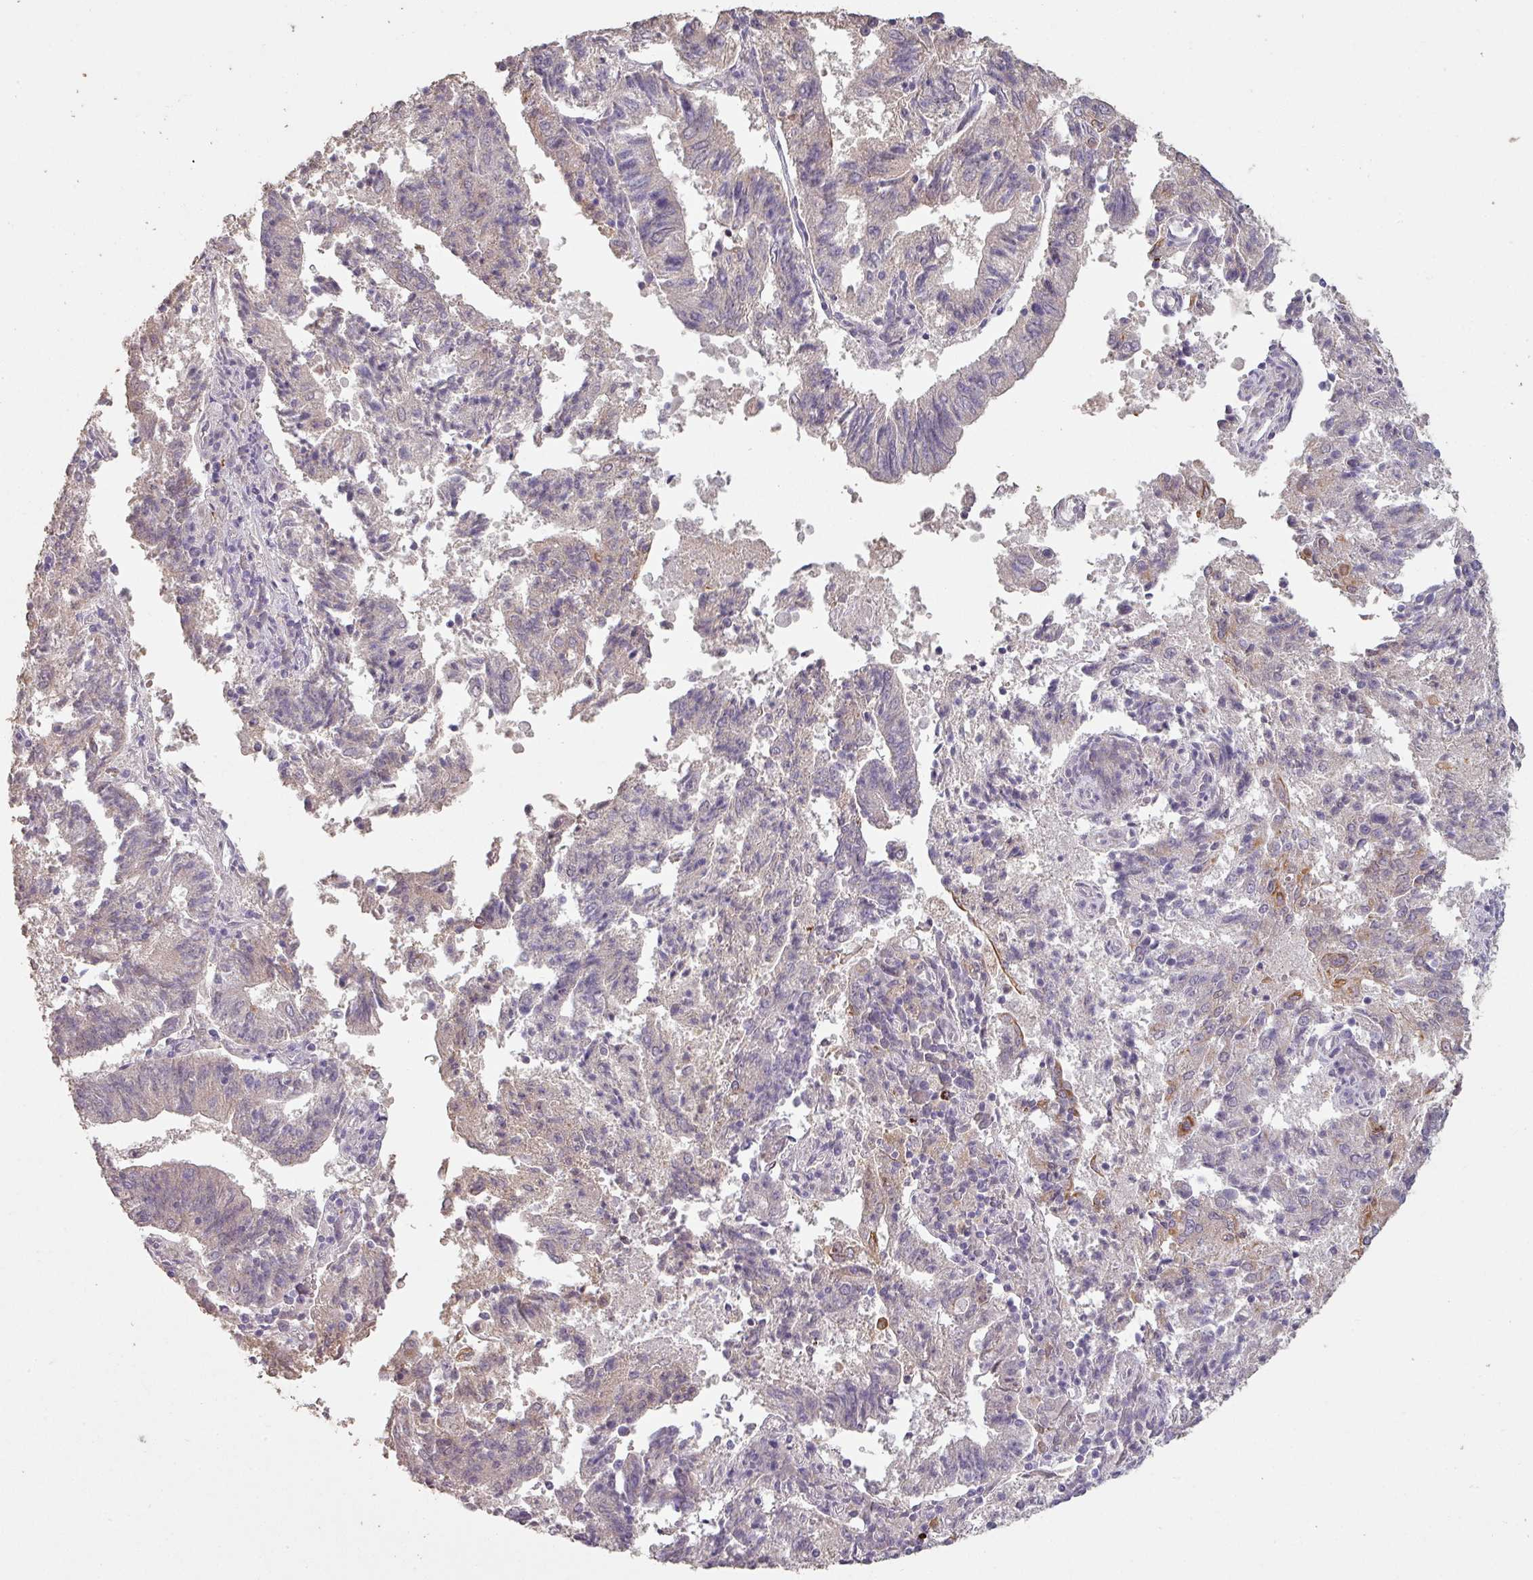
{"staining": {"intensity": "moderate", "quantity": "<25%", "location": "cytoplasmic/membranous"}, "tissue": "endometrial cancer", "cell_type": "Tumor cells", "image_type": "cancer", "snomed": [{"axis": "morphology", "description": "Adenocarcinoma, NOS"}, {"axis": "topography", "description": "Endometrium"}], "caption": "This photomicrograph shows endometrial cancer (adenocarcinoma) stained with IHC to label a protein in brown. The cytoplasmic/membranous of tumor cells show moderate positivity for the protein. Nuclei are counter-stained blue.", "gene": "LYPLA1", "patient": {"sex": "female", "age": 82}}